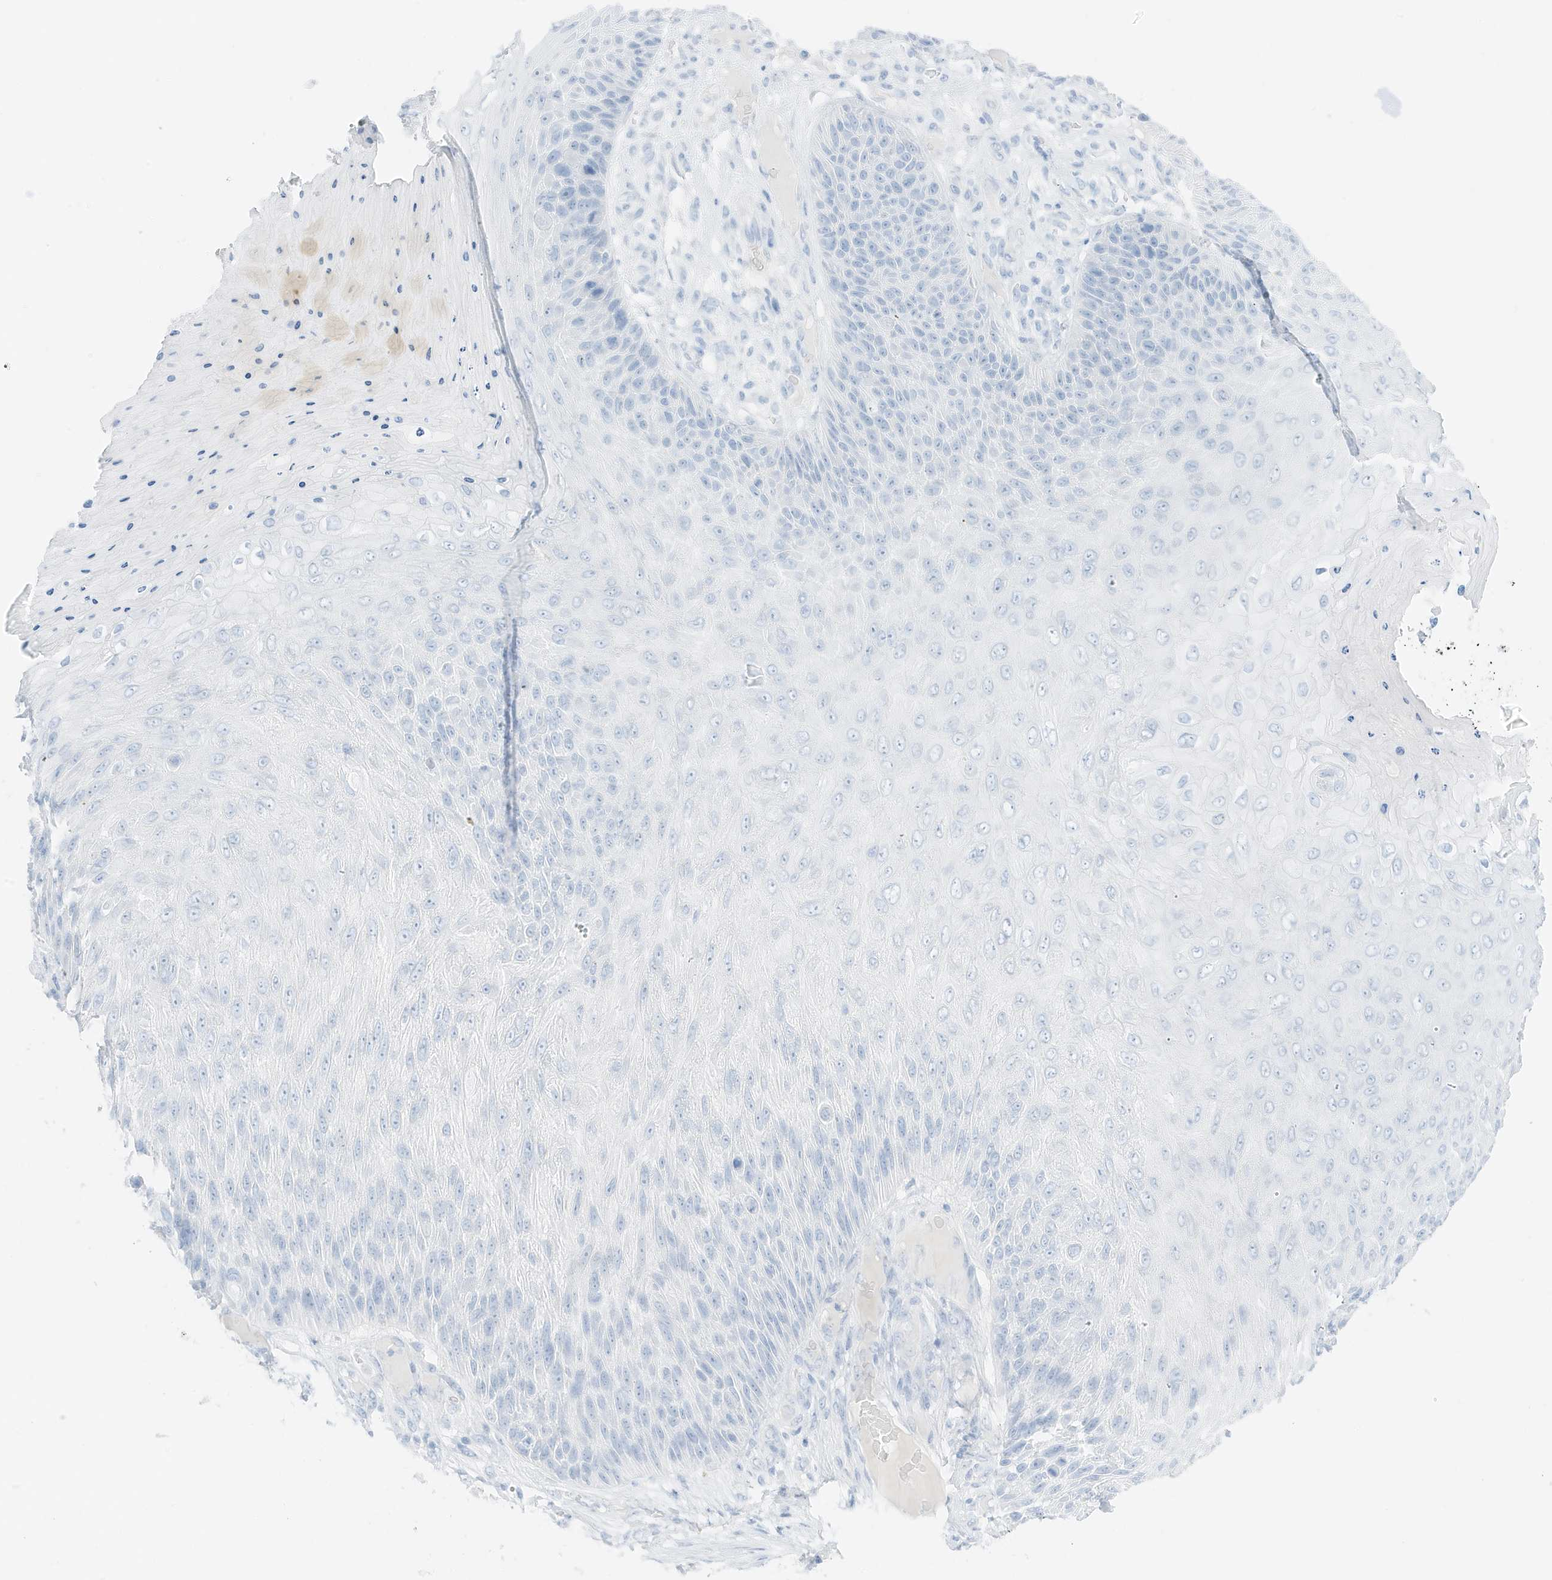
{"staining": {"intensity": "negative", "quantity": "none", "location": "none"}, "tissue": "skin cancer", "cell_type": "Tumor cells", "image_type": "cancer", "snomed": [{"axis": "morphology", "description": "Squamous cell carcinoma, NOS"}, {"axis": "topography", "description": "Skin"}], "caption": "The immunohistochemistry (IHC) micrograph has no significant expression in tumor cells of skin cancer (squamous cell carcinoma) tissue. (DAB immunohistochemistry visualized using brightfield microscopy, high magnification).", "gene": "SLC22A13", "patient": {"sex": "female", "age": 88}}